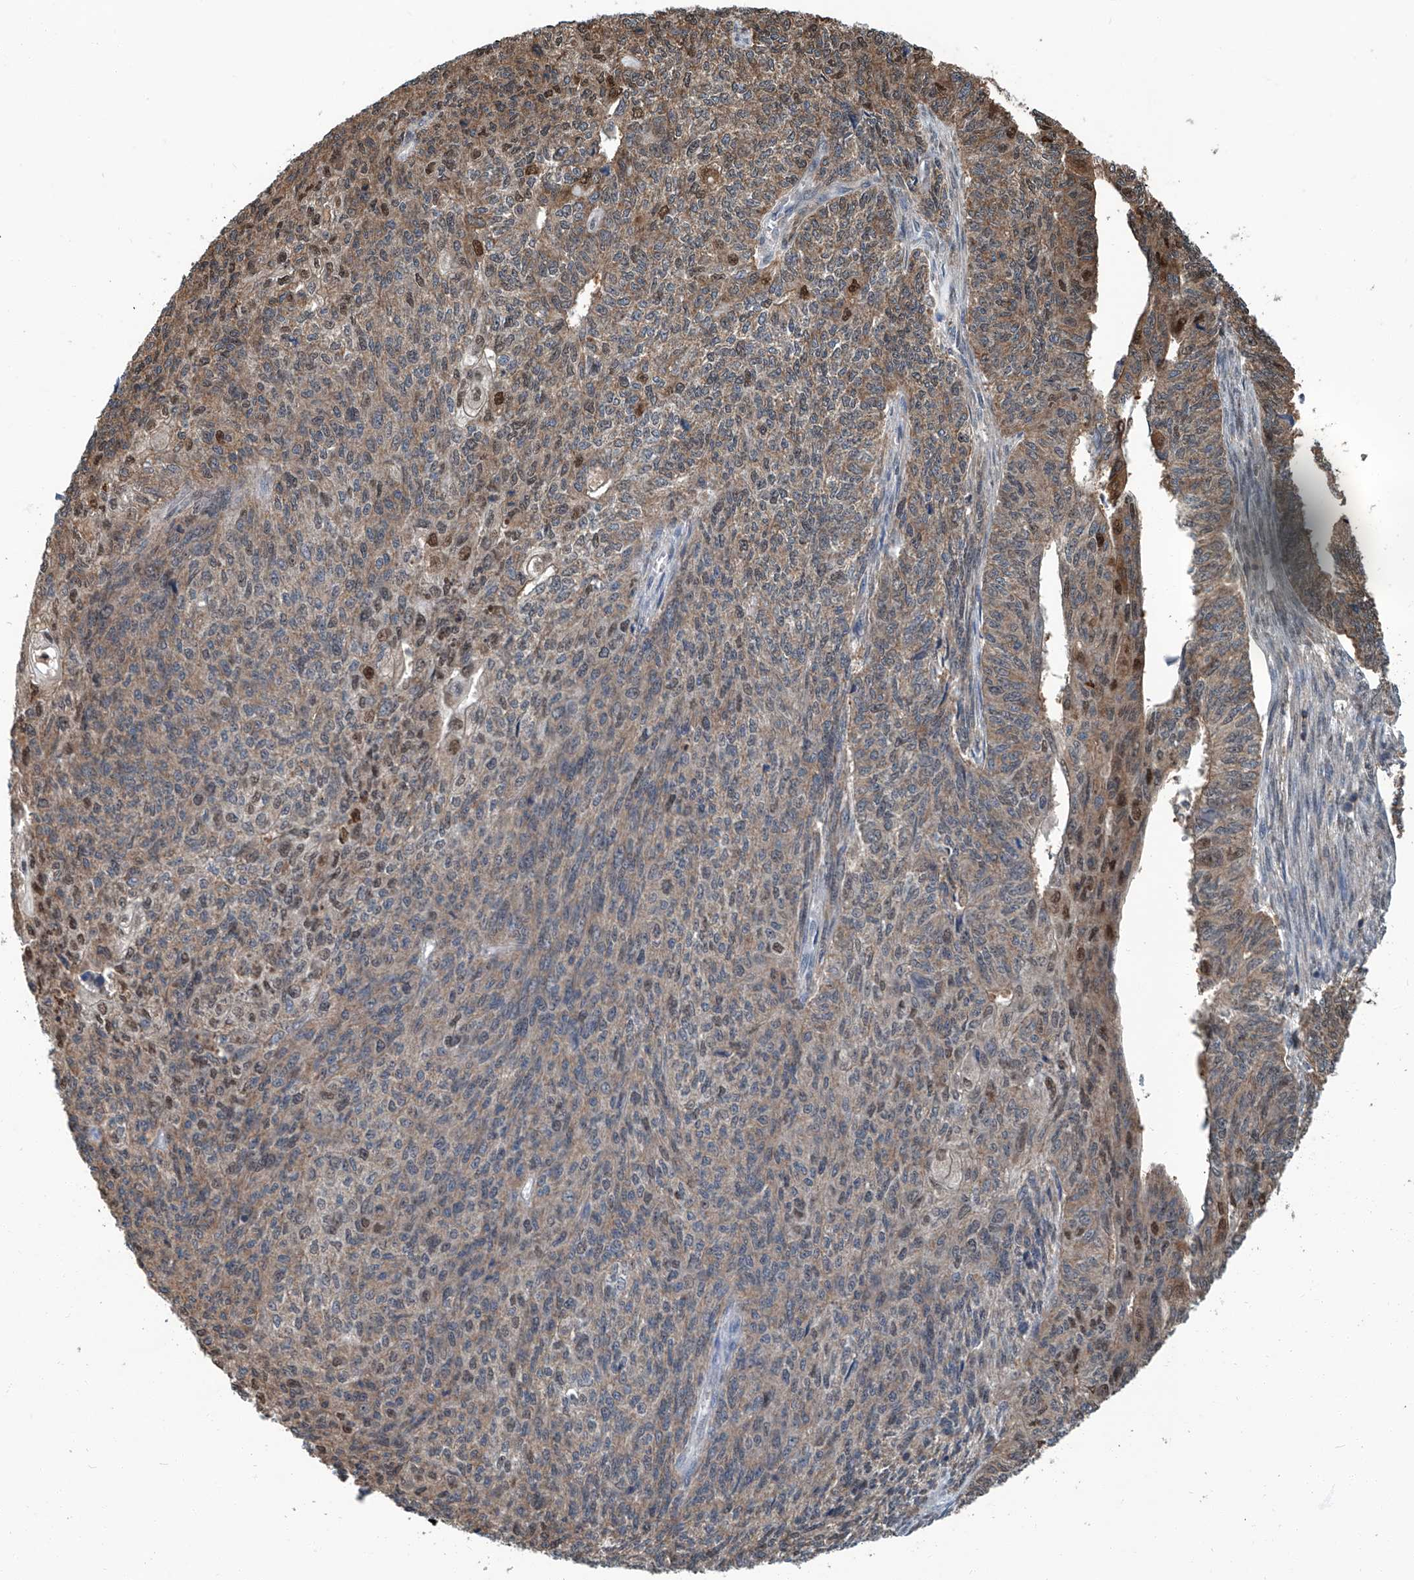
{"staining": {"intensity": "moderate", "quantity": "<25%", "location": "cytoplasmic/membranous,nuclear"}, "tissue": "endometrial cancer", "cell_type": "Tumor cells", "image_type": "cancer", "snomed": [{"axis": "morphology", "description": "Adenocarcinoma, NOS"}, {"axis": "topography", "description": "Endometrium"}], "caption": "Adenocarcinoma (endometrial) stained with DAB IHC displays low levels of moderate cytoplasmic/membranous and nuclear staining in about <25% of tumor cells.", "gene": "CLK1", "patient": {"sex": "female", "age": 32}}